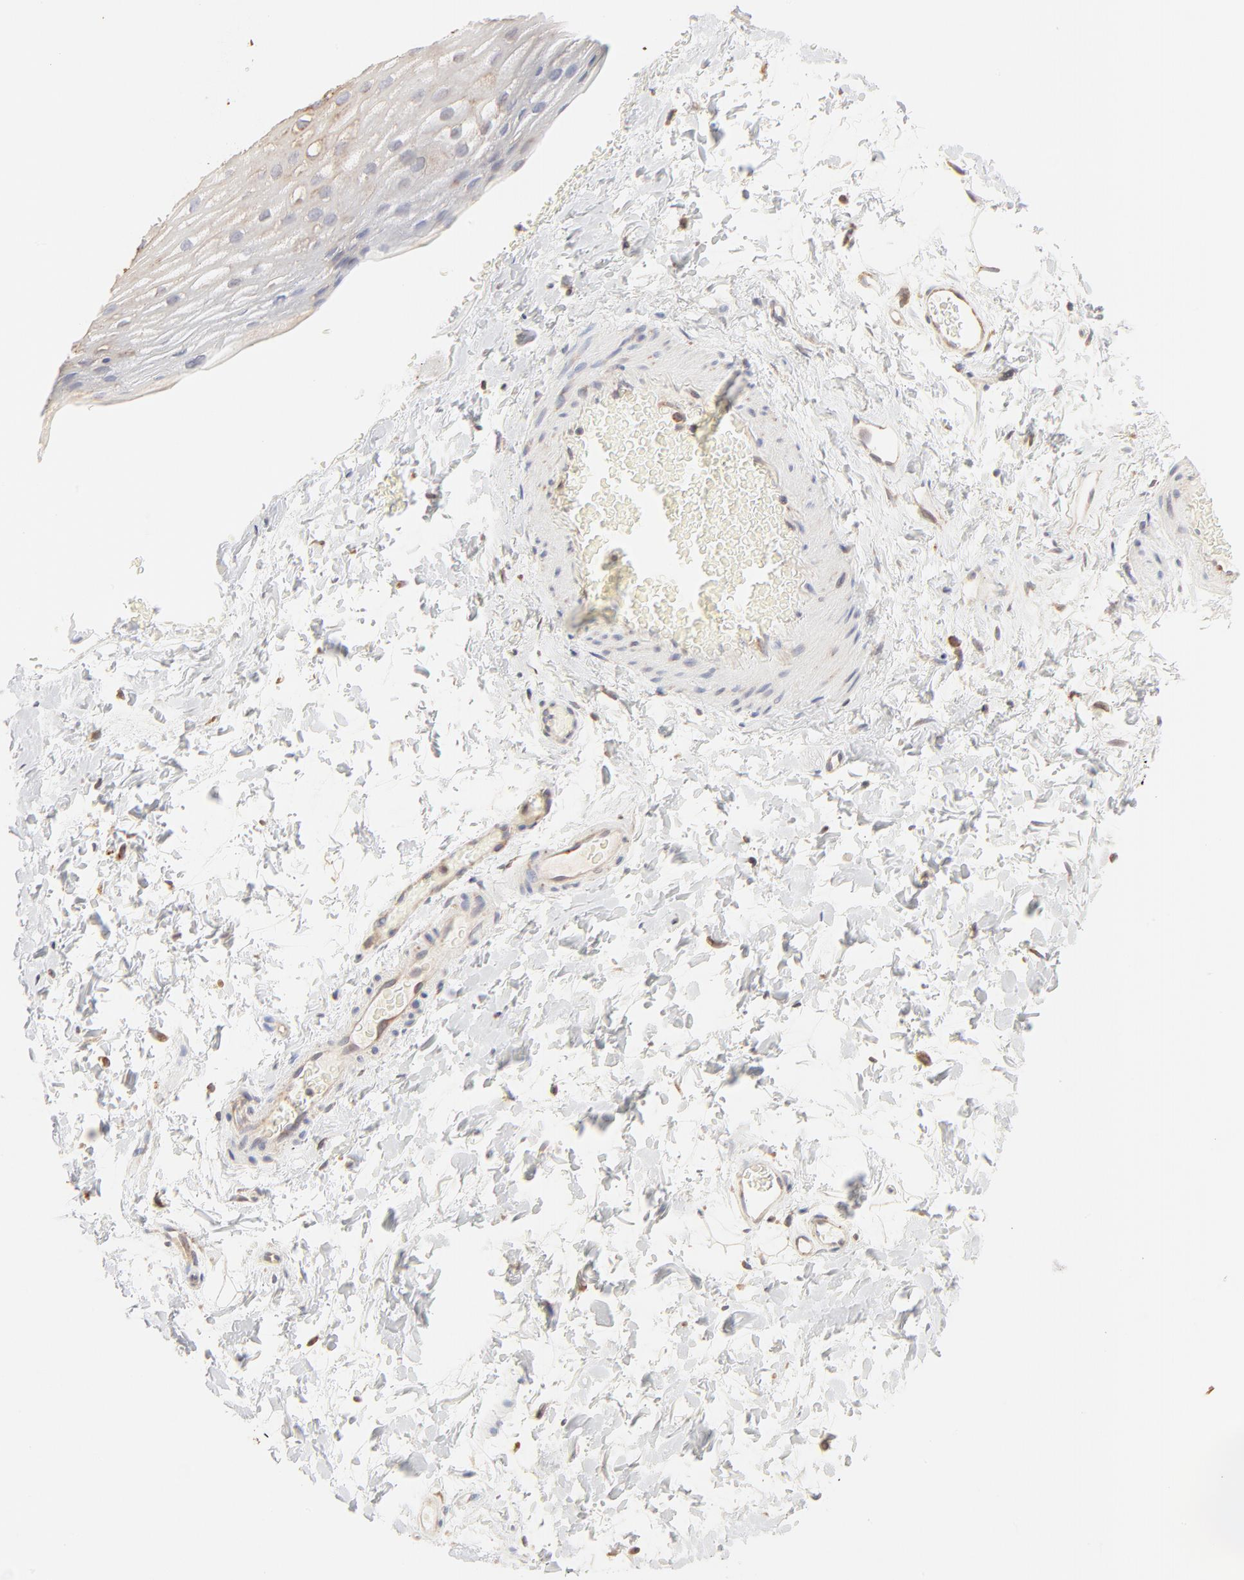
{"staining": {"intensity": "moderate", "quantity": ">75%", "location": "cytoplasmic/membranous"}, "tissue": "esophagus", "cell_type": "Squamous epithelial cells", "image_type": "normal", "snomed": [{"axis": "morphology", "description": "Normal tissue, NOS"}, {"axis": "topography", "description": "Esophagus"}], "caption": "Immunohistochemical staining of normal human esophagus displays medium levels of moderate cytoplasmic/membranous expression in approximately >75% of squamous epithelial cells.", "gene": "RPS20", "patient": {"sex": "female", "age": 70}}